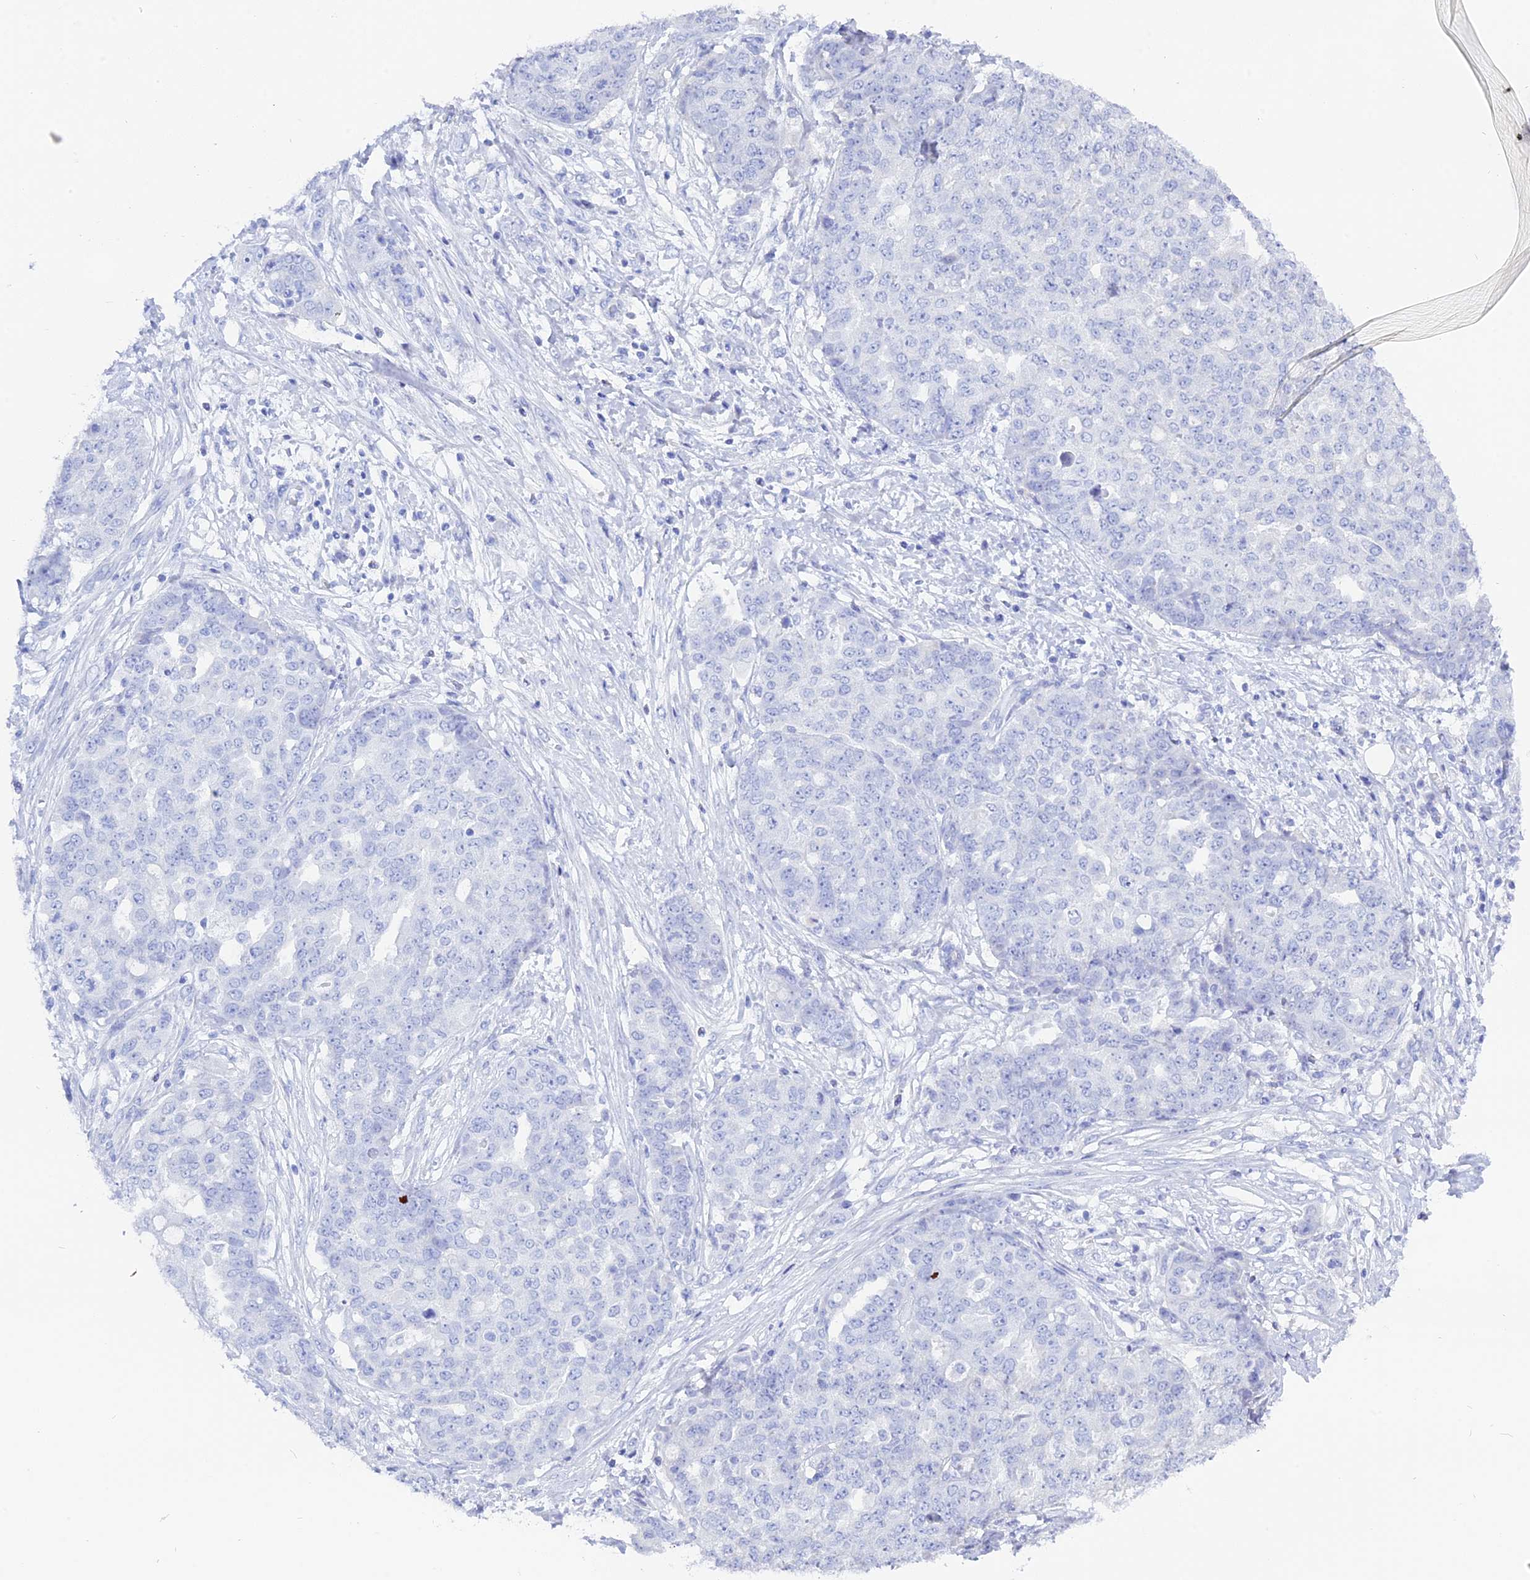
{"staining": {"intensity": "negative", "quantity": "none", "location": "none"}, "tissue": "ovarian cancer", "cell_type": "Tumor cells", "image_type": "cancer", "snomed": [{"axis": "morphology", "description": "Cystadenocarcinoma, serous, NOS"}, {"axis": "topography", "description": "Soft tissue"}, {"axis": "topography", "description": "Ovary"}], "caption": "High power microscopy image of an IHC histopathology image of ovarian cancer, revealing no significant positivity in tumor cells.", "gene": "ADGRA1", "patient": {"sex": "female", "age": 57}}